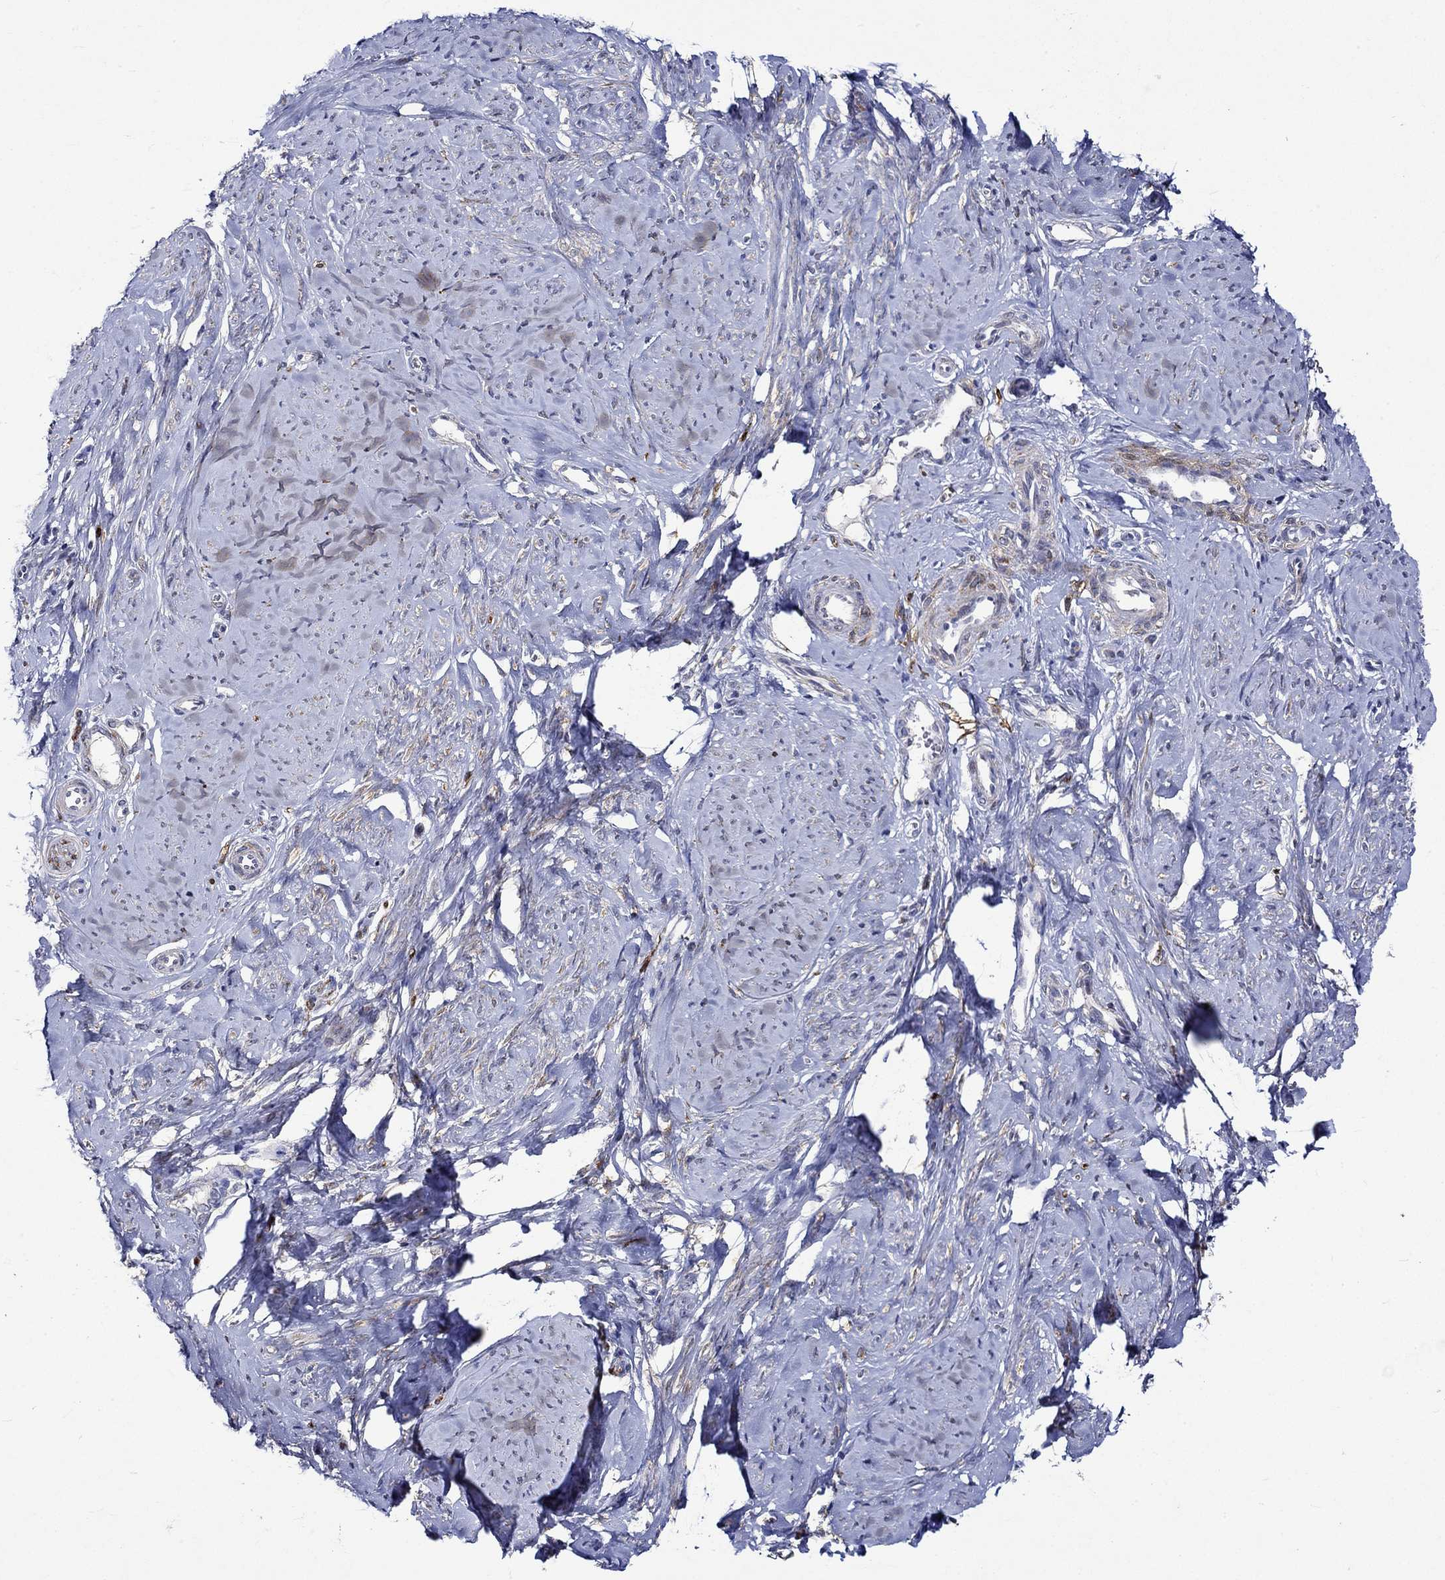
{"staining": {"intensity": "moderate", "quantity": "<25%", "location": "cytoplasmic/membranous"}, "tissue": "smooth muscle", "cell_type": "Smooth muscle cells", "image_type": "normal", "snomed": [{"axis": "morphology", "description": "Normal tissue, NOS"}, {"axis": "topography", "description": "Smooth muscle"}], "caption": "Moderate cytoplasmic/membranous expression is present in about <25% of smooth muscle cells in normal smooth muscle. Nuclei are stained in blue.", "gene": "CRYAB", "patient": {"sex": "female", "age": 48}}